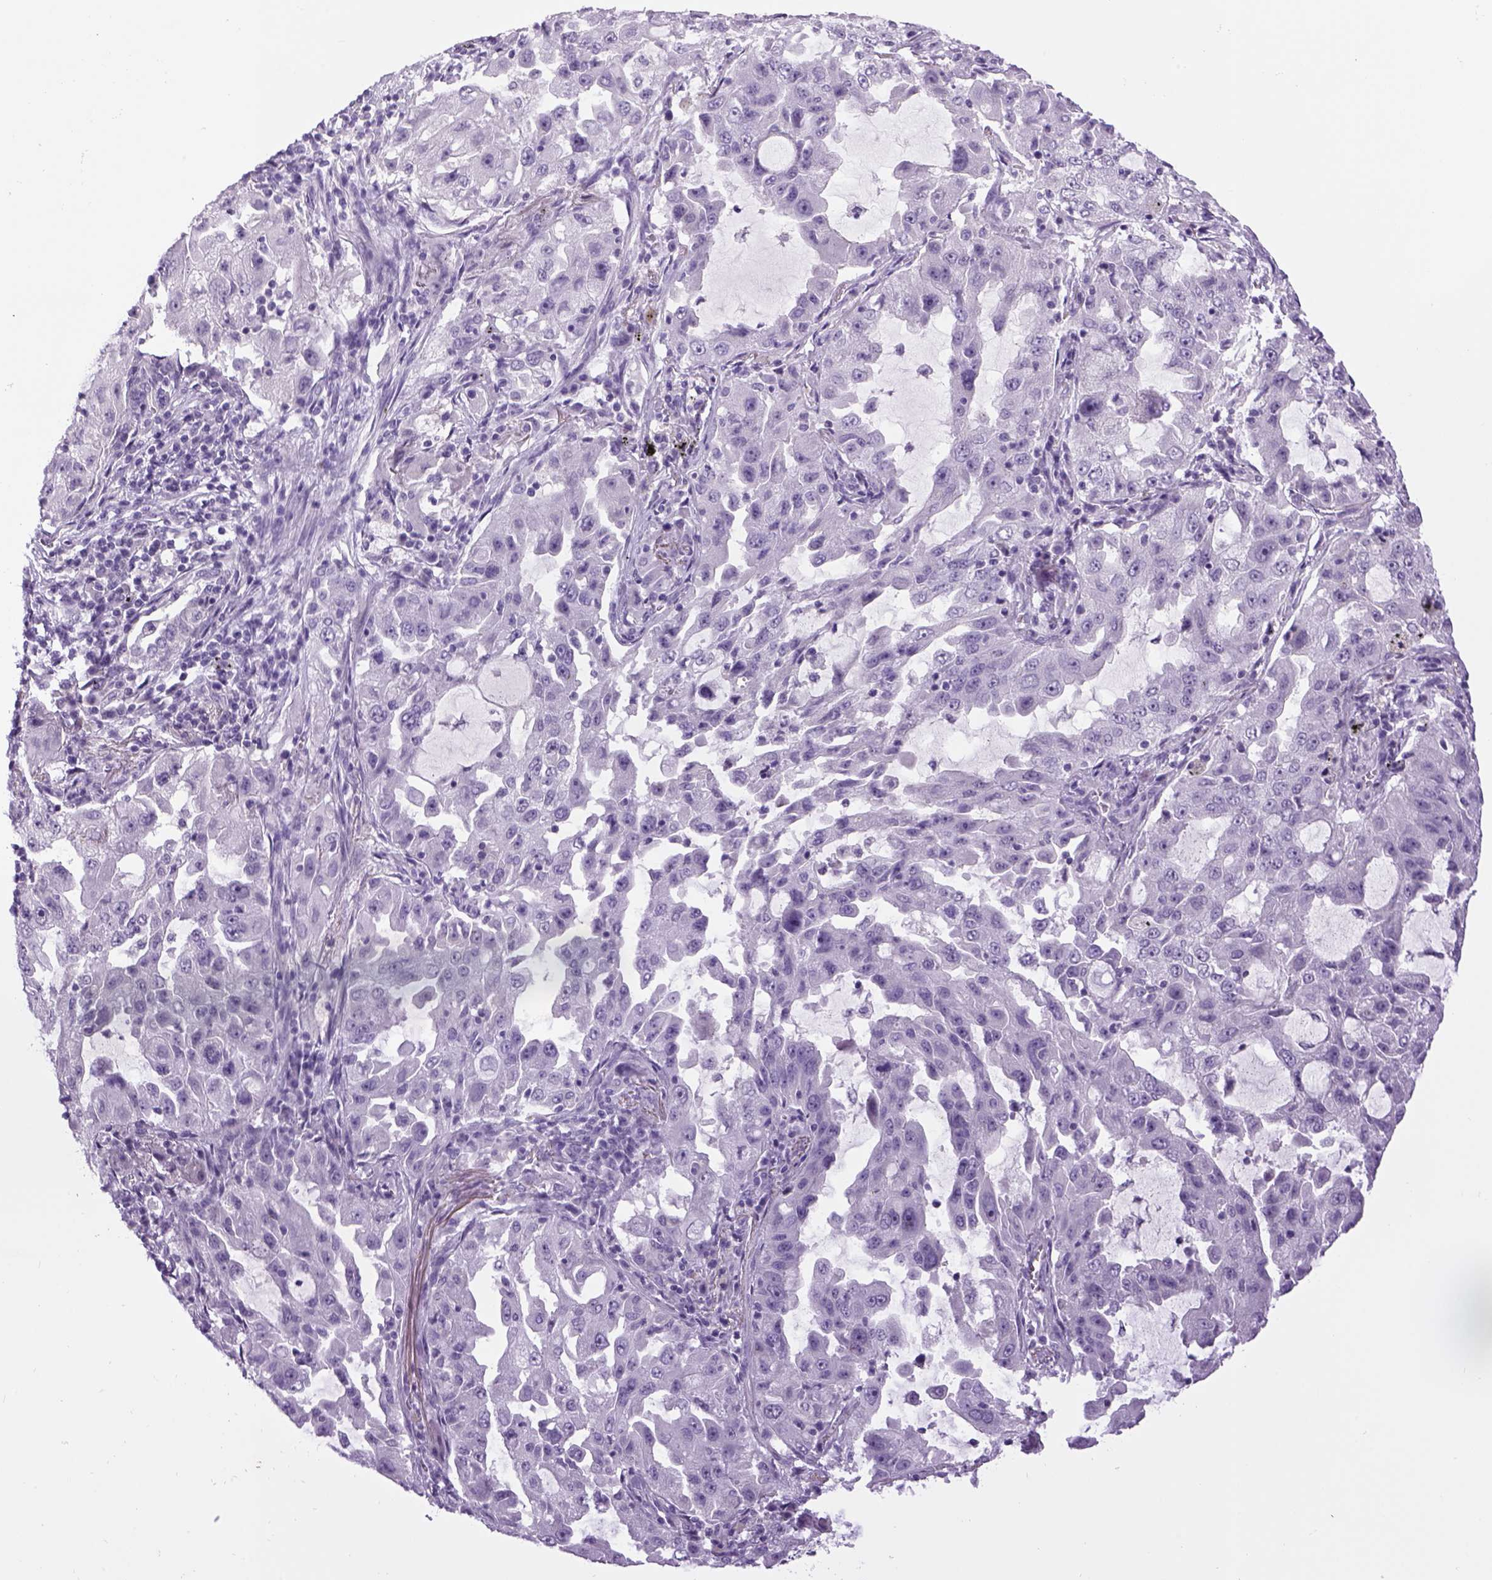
{"staining": {"intensity": "negative", "quantity": "none", "location": "none"}, "tissue": "lung cancer", "cell_type": "Tumor cells", "image_type": "cancer", "snomed": [{"axis": "morphology", "description": "Adenocarcinoma, NOS"}, {"axis": "topography", "description": "Lung"}], "caption": "A high-resolution histopathology image shows immunohistochemistry staining of lung adenocarcinoma, which displays no significant expression in tumor cells. Nuclei are stained in blue.", "gene": "DBH", "patient": {"sex": "female", "age": 61}}